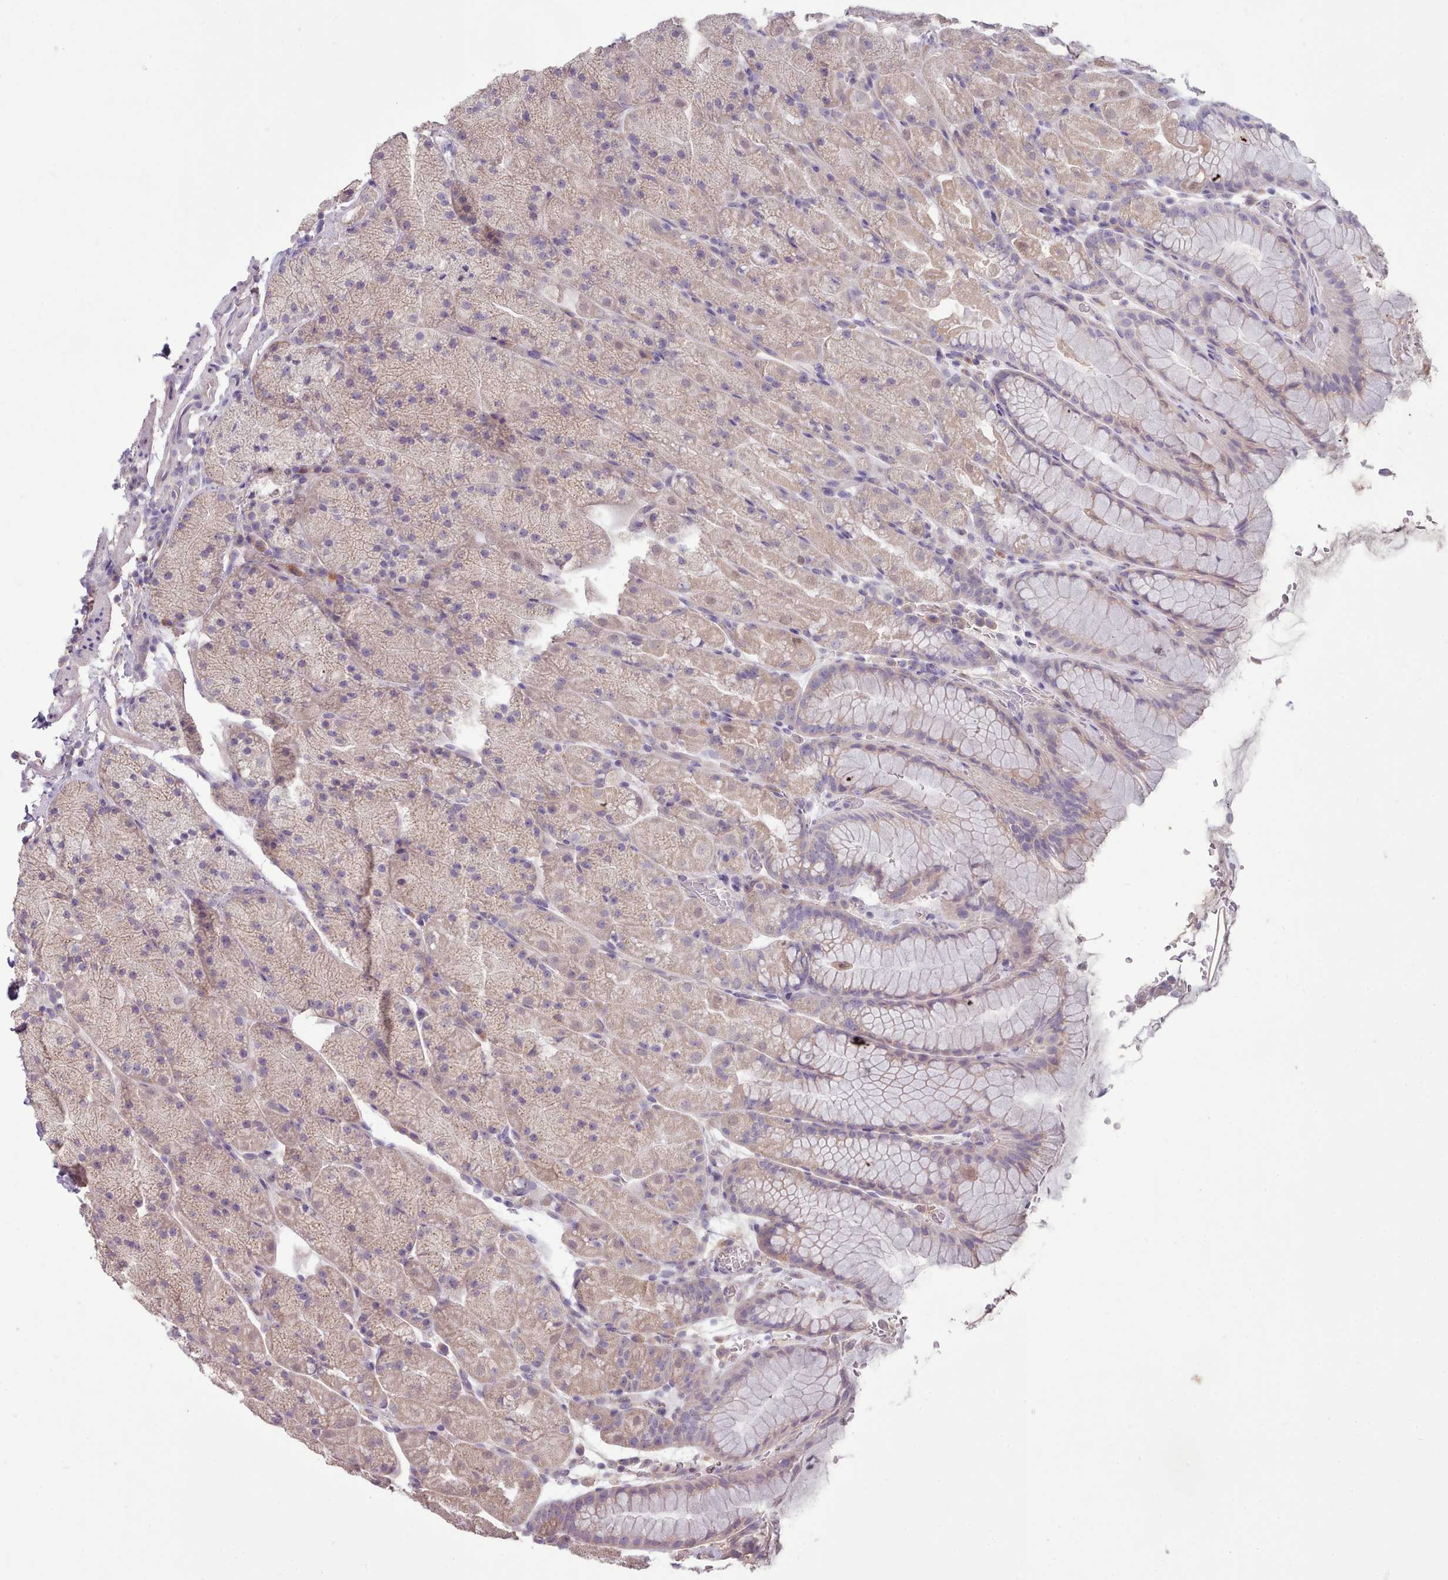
{"staining": {"intensity": "weak", "quantity": "25%-75%", "location": "cytoplasmic/membranous"}, "tissue": "stomach", "cell_type": "Glandular cells", "image_type": "normal", "snomed": [{"axis": "morphology", "description": "Normal tissue, NOS"}, {"axis": "topography", "description": "Stomach, upper"}, {"axis": "topography", "description": "Stomach, lower"}], "caption": "Protein staining exhibits weak cytoplasmic/membranous positivity in about 25%-75% of glandular cells in unremarkable stomach.", "gene": "DPF1", "patient": {"sex": "male", "age": 67}}